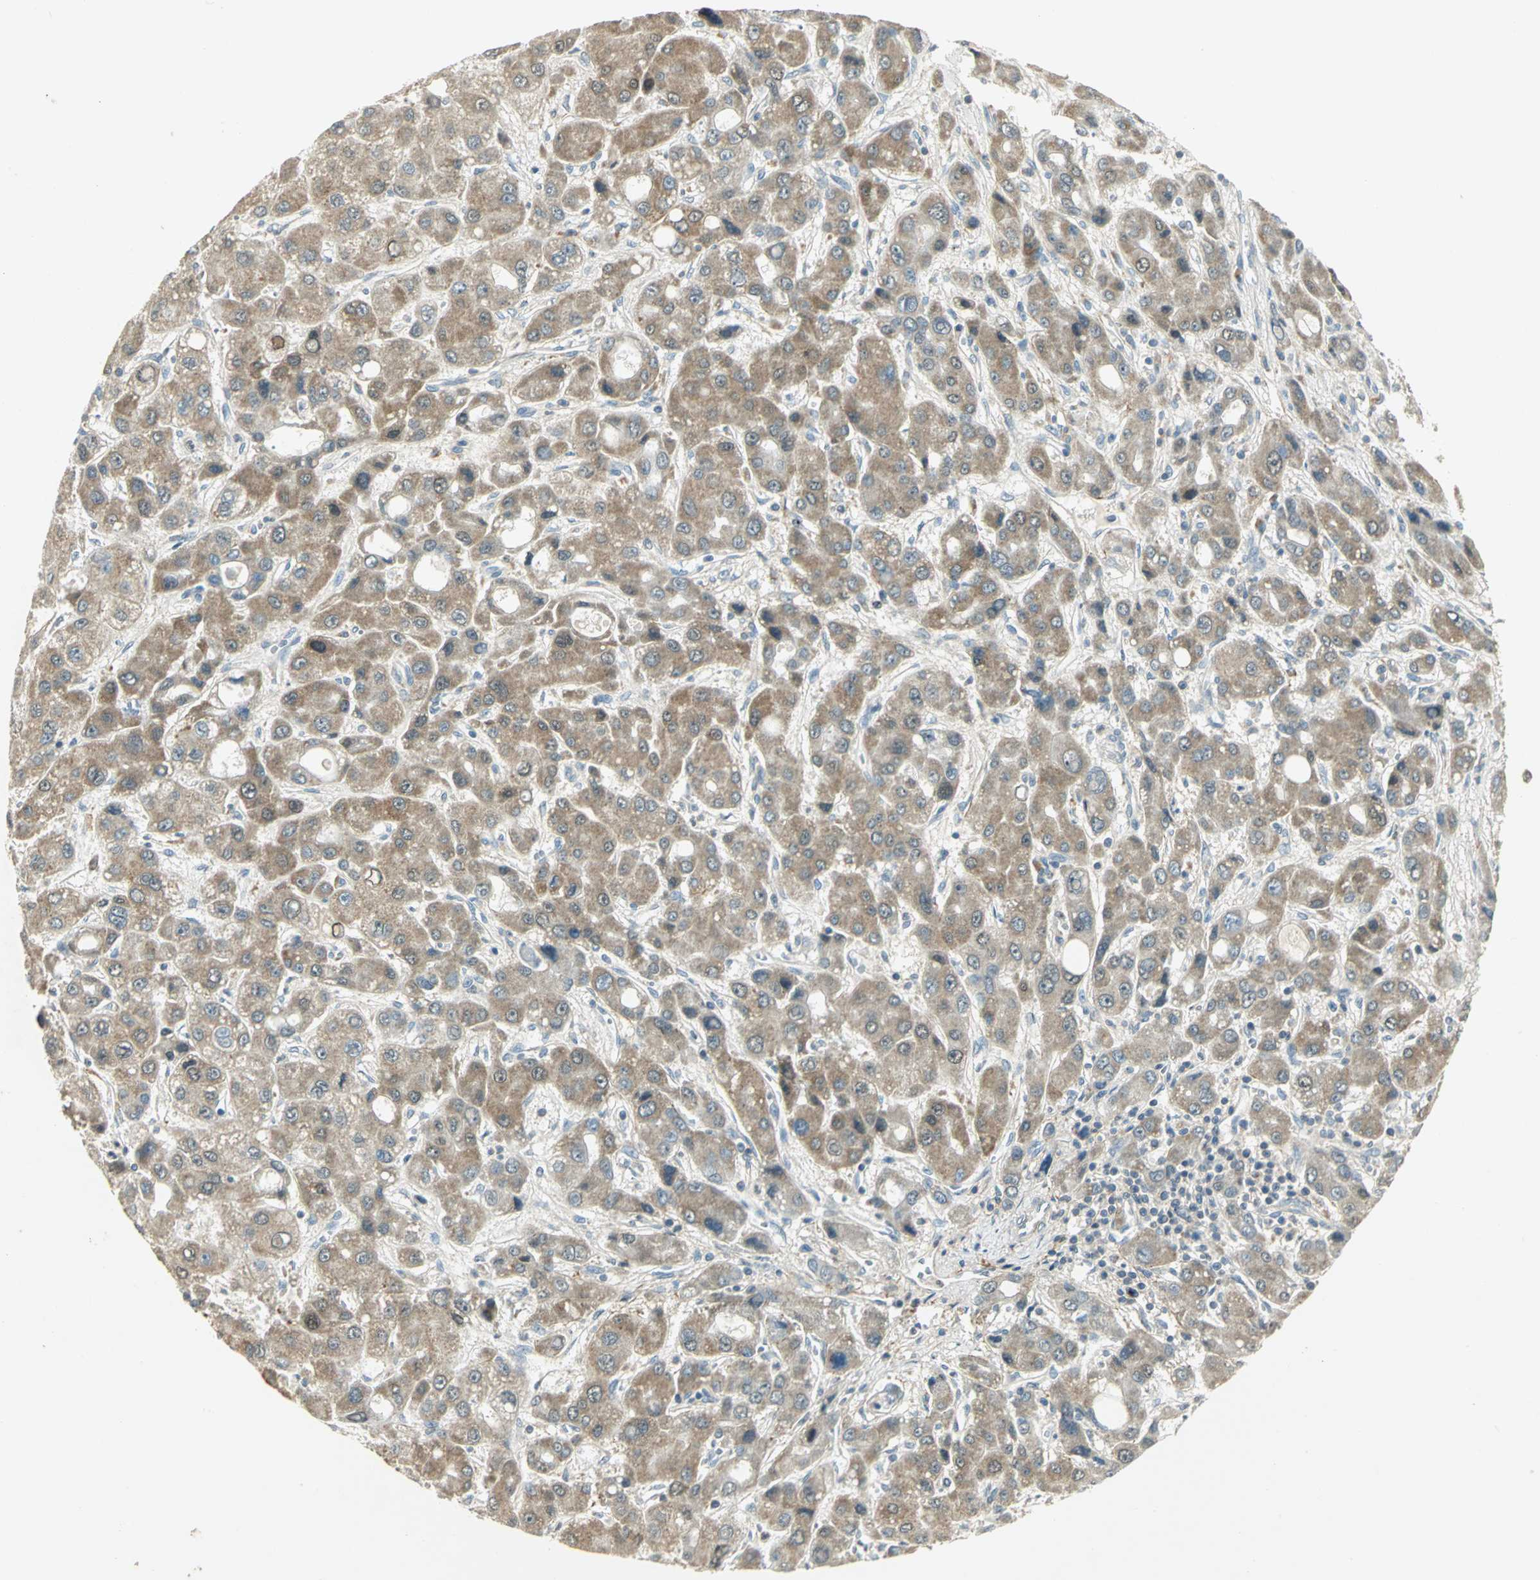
{"staining": {"intensity": "moderate", "quantity": ">75%", "location": "cytoplasmic/membranous"}, "tissue": "liver cancer", "cell_type": "Tumor cells", "image_type": "cancer", "snomed": [{"axis": "morphology", "description": "Carcinoma, Hepatocellular, NOS"}, {"axis": "topography", "description": "Liver"}], "caption": "A photomicrograph showing moderate cytoplasmic/membranous positivity in about >75% of tumor cells in liver cancer, as visualized by brown immunohistochemical staining.", "gene": "BIRC2", "patient": {"sex": "male", "age": 55}}